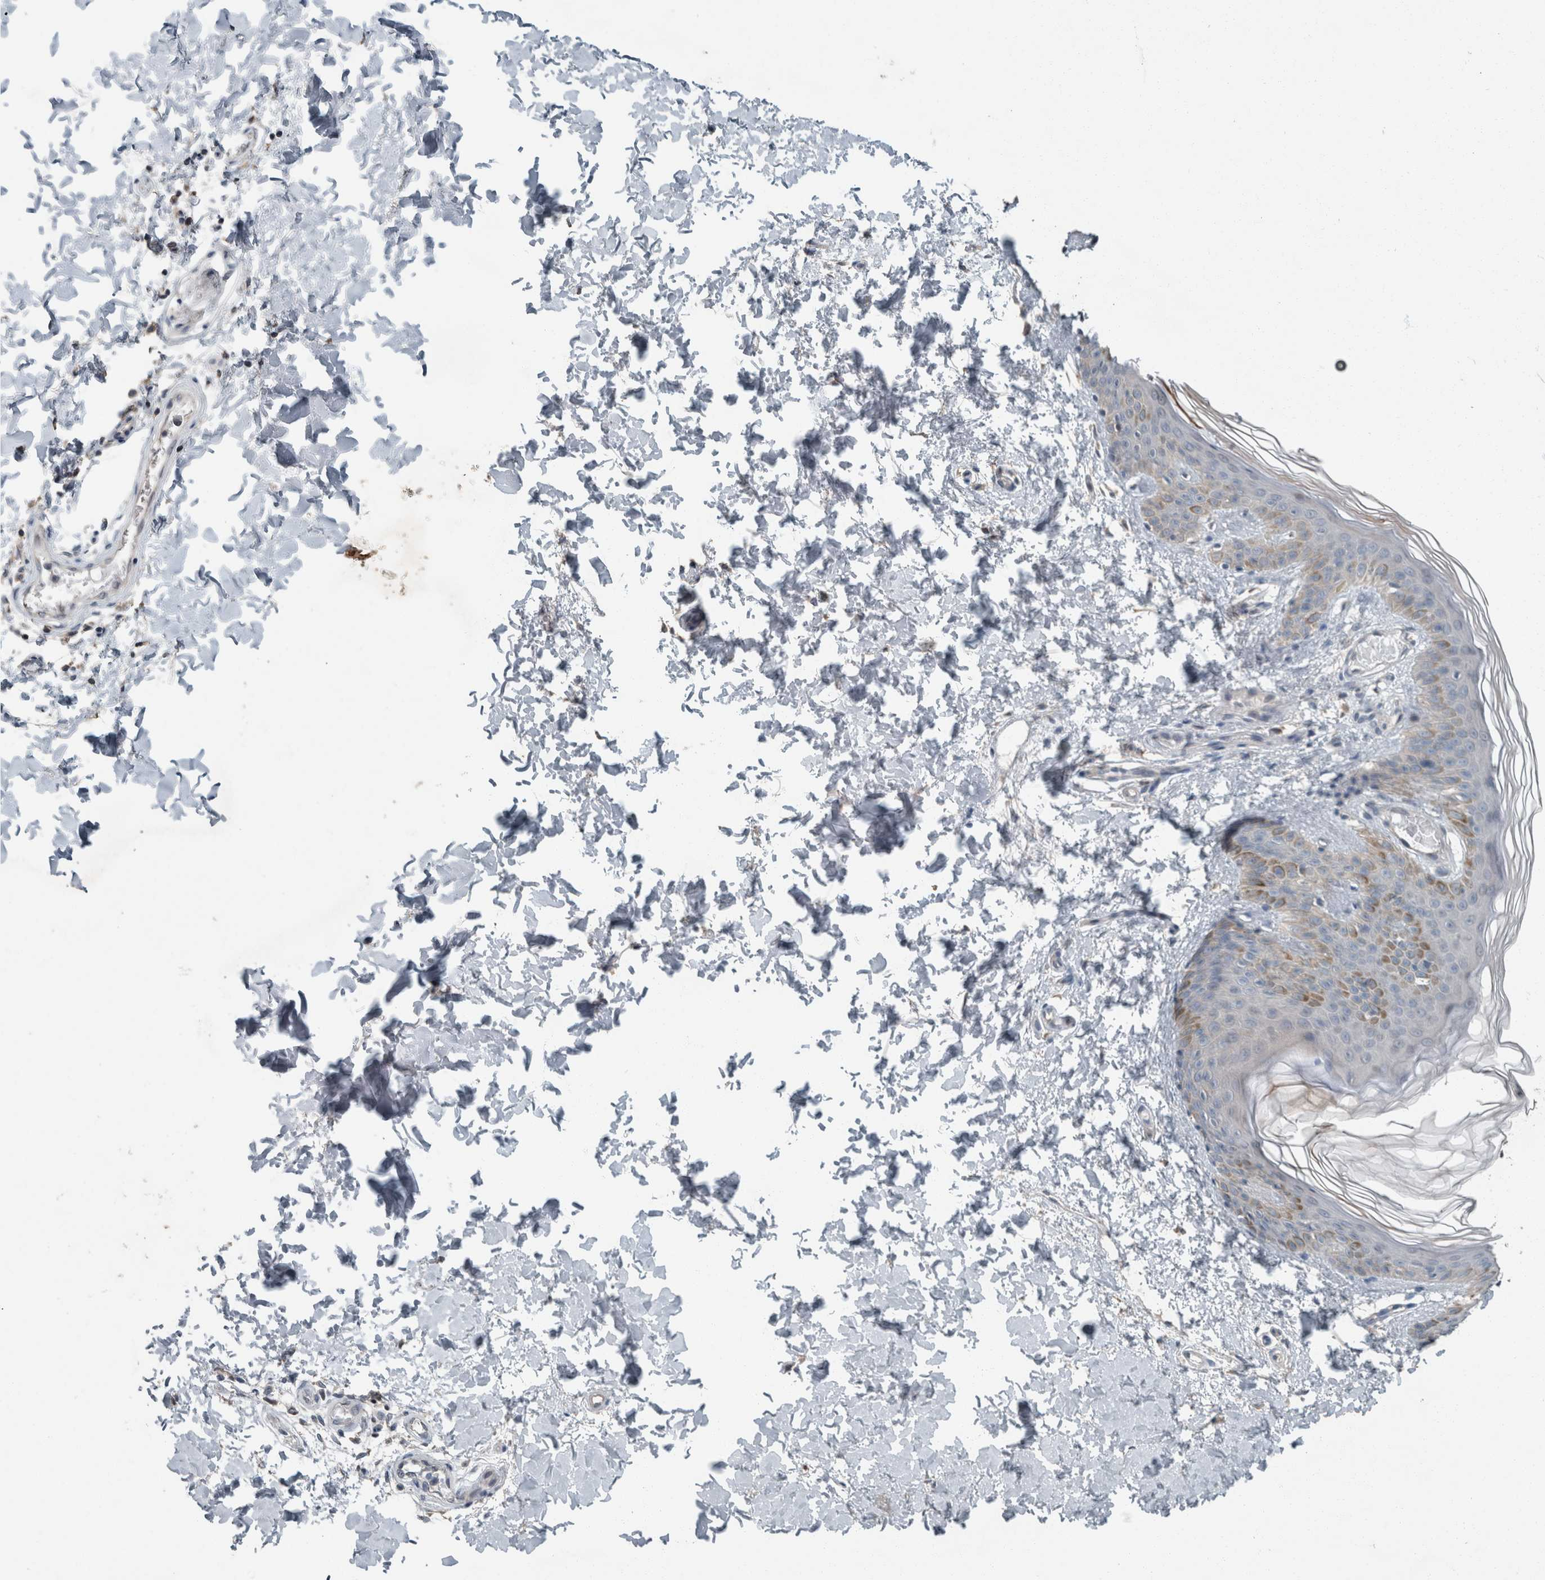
{"staining": {"intensity": "negative", "quantity": "none", "location": "none"}, "tissue": "skin", "cell_type": "Fibroblasts", "image_type": "normal", "snomed": [{"axis": "morphology", "description": "Normal tissue, NOS"}, {"axis": "morphology", "description": "Neoplasm, benign, NOS"}, {"axis": "topography", "description": "Skin"}, {"axis": "topography", "description": "Soft tissue"}], "caption": "The image shows no significant positivity in fibroblasts of skin.", "gene": "KNTC1", "patient": {"sex": "male", "age": 26}}